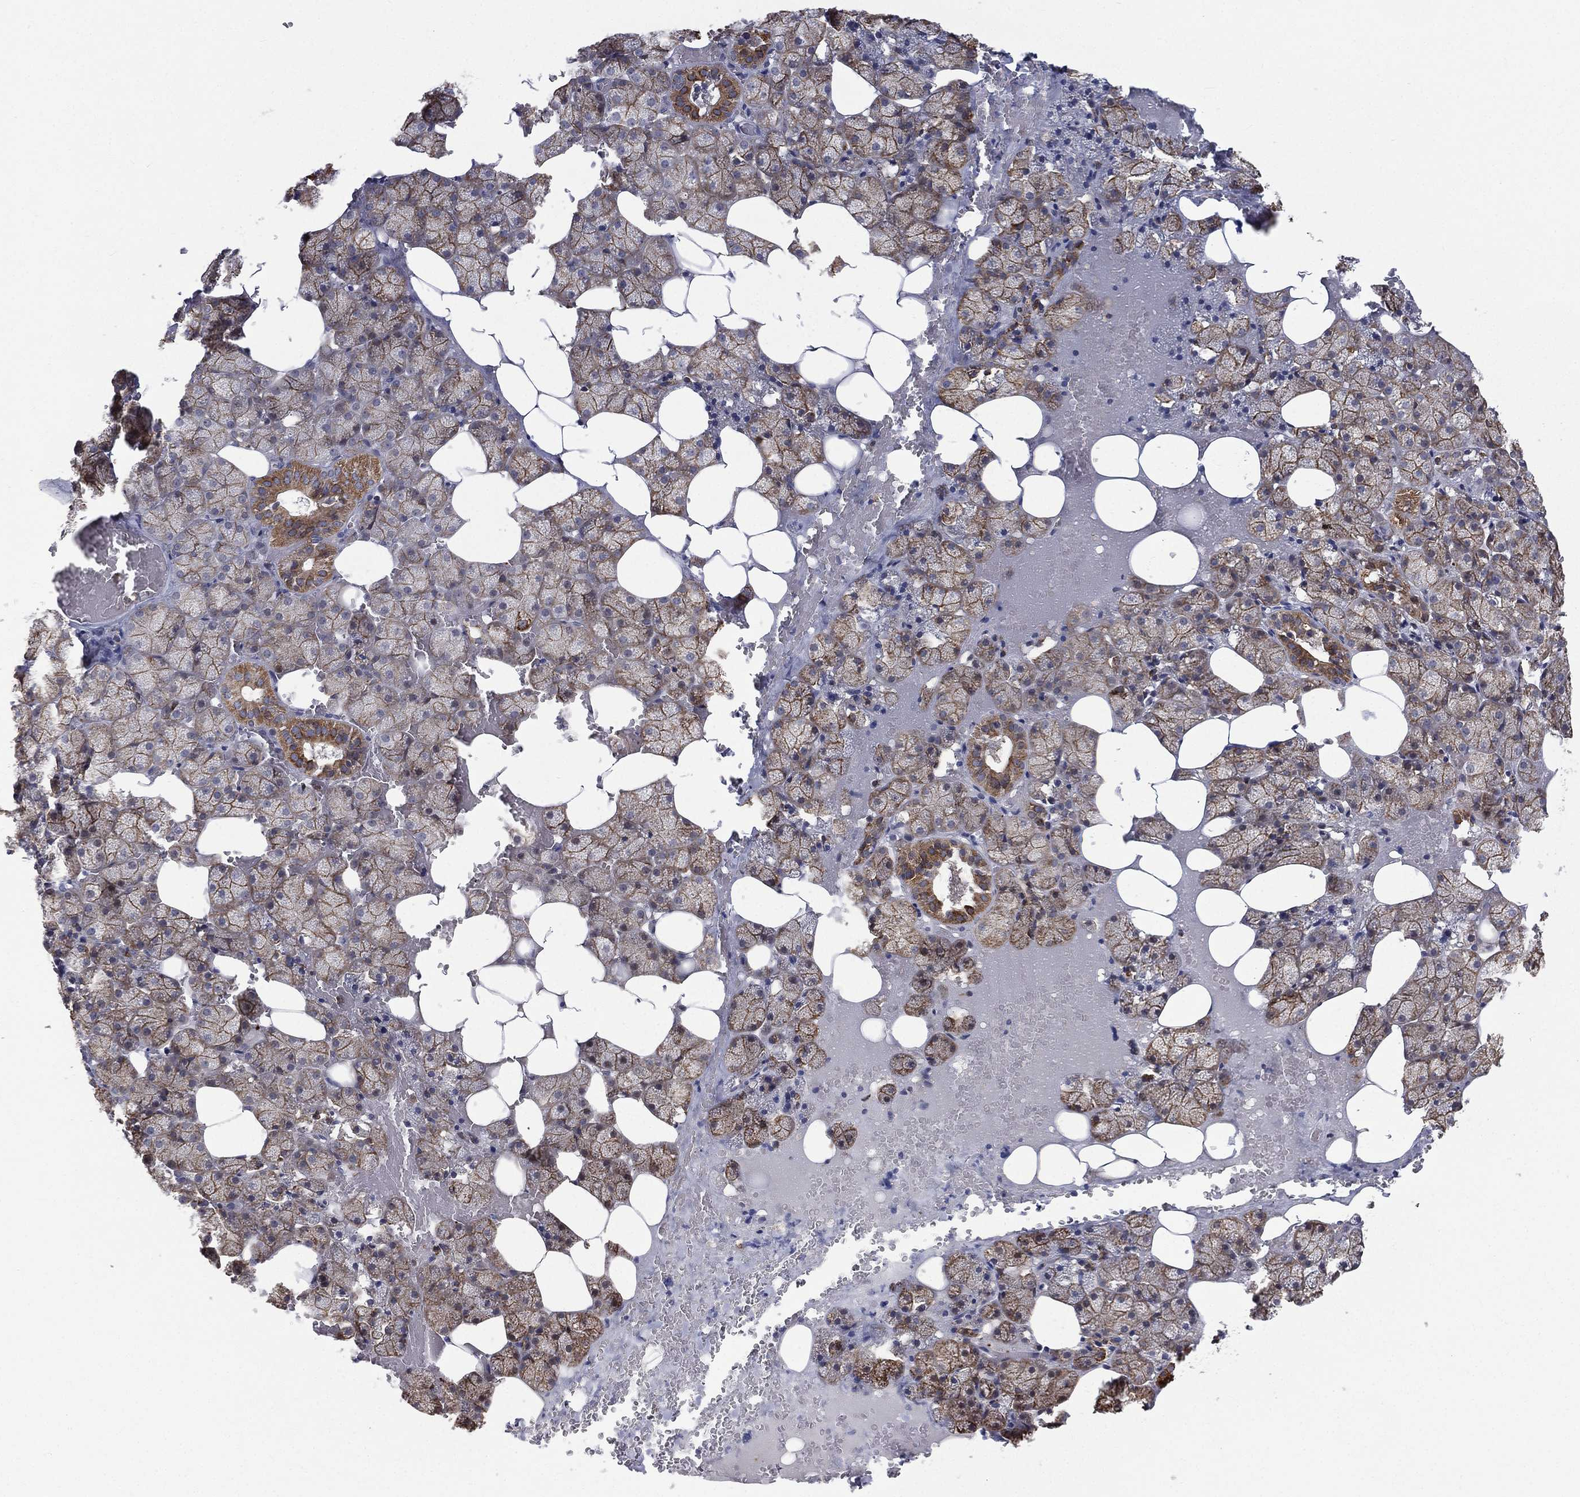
{"staining": {"intensity": "moderate", "quantity": ">75%", "location": "cytoplasmic/membranous"}, "tissue": "salivary gland", "cell_type": "Glandular cells", "image_type": "normal", "snomed": [{"axis": "morphology", "description": "Normal tissue, NOS"}, {"axis": "topography", "description": "Salivary gland"}], "caption": "A high-resolution histopathology image shows immunohistochemistry staining of benign salivary gland, which exhibits moderate cytoplasmic/membranous positivity in approximately >75% of glandular cells. (DAB = brown stain, brightfield microscopy at high magnification).", "gene": "RIN3", "patient": {"sex": "male", "age": 38}}